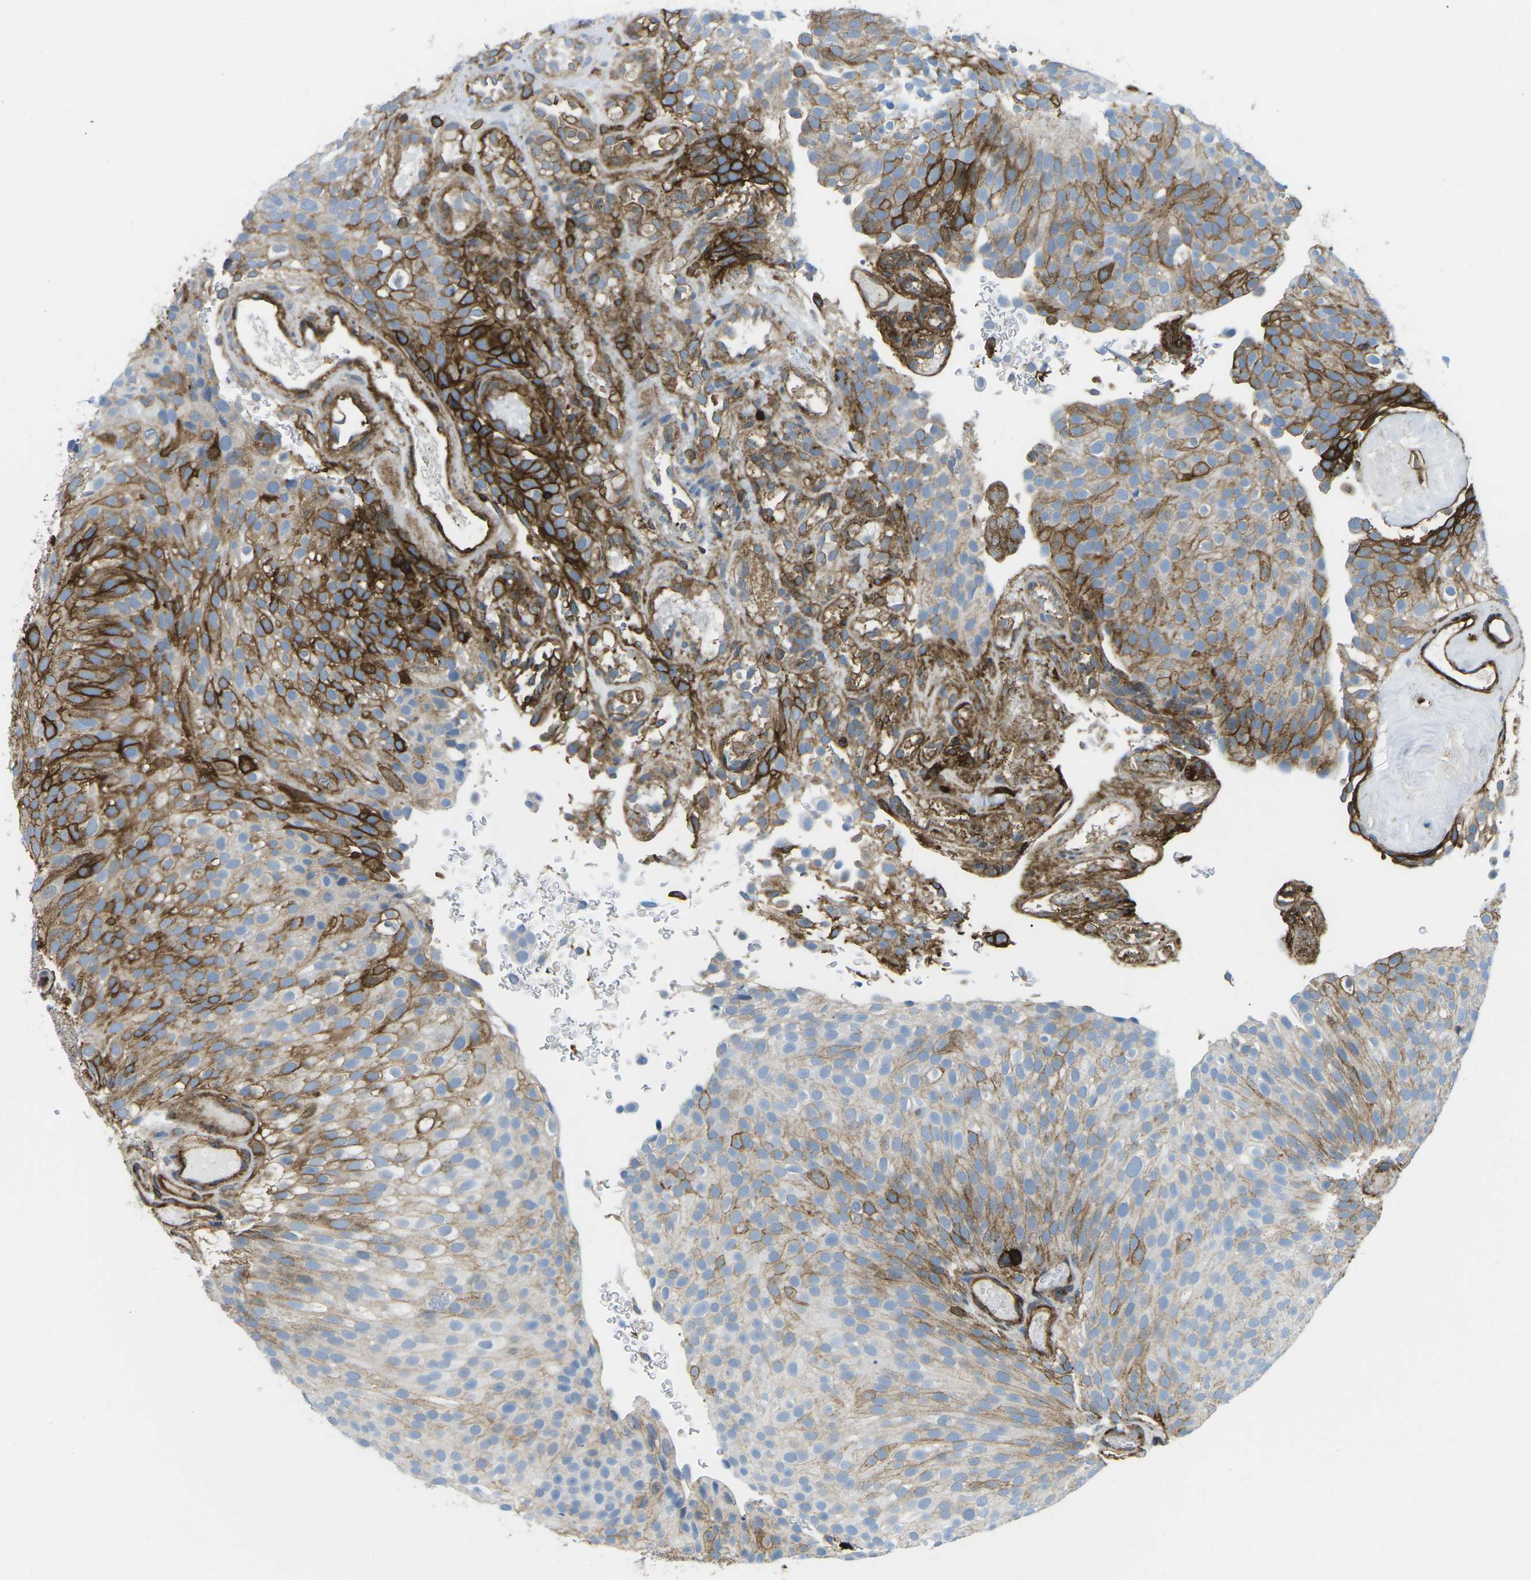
{"staining": {"intensity": "strong", "quantity": "25%-75%", "location": "cytoplasmic/membranous"}, "tissue": "urothelial cancer", "cell_type": "Tumor cells", "image_type": "cancer", "snomed": [{"axis": "morphology", "description": "Urothelial carcinoma, Low grade"}, {"axis": "topography", "description": "Urinary bladder"}], "caption": "Urothelial cancer stained for a protein displays strong cytoplasmic/membranous positivity in tumor cells. (brown staining indicates protein expression, while blue staining denotes nuclei).", "gene": "HLA-B", "patient": {"sex": "male", "age": 78}}